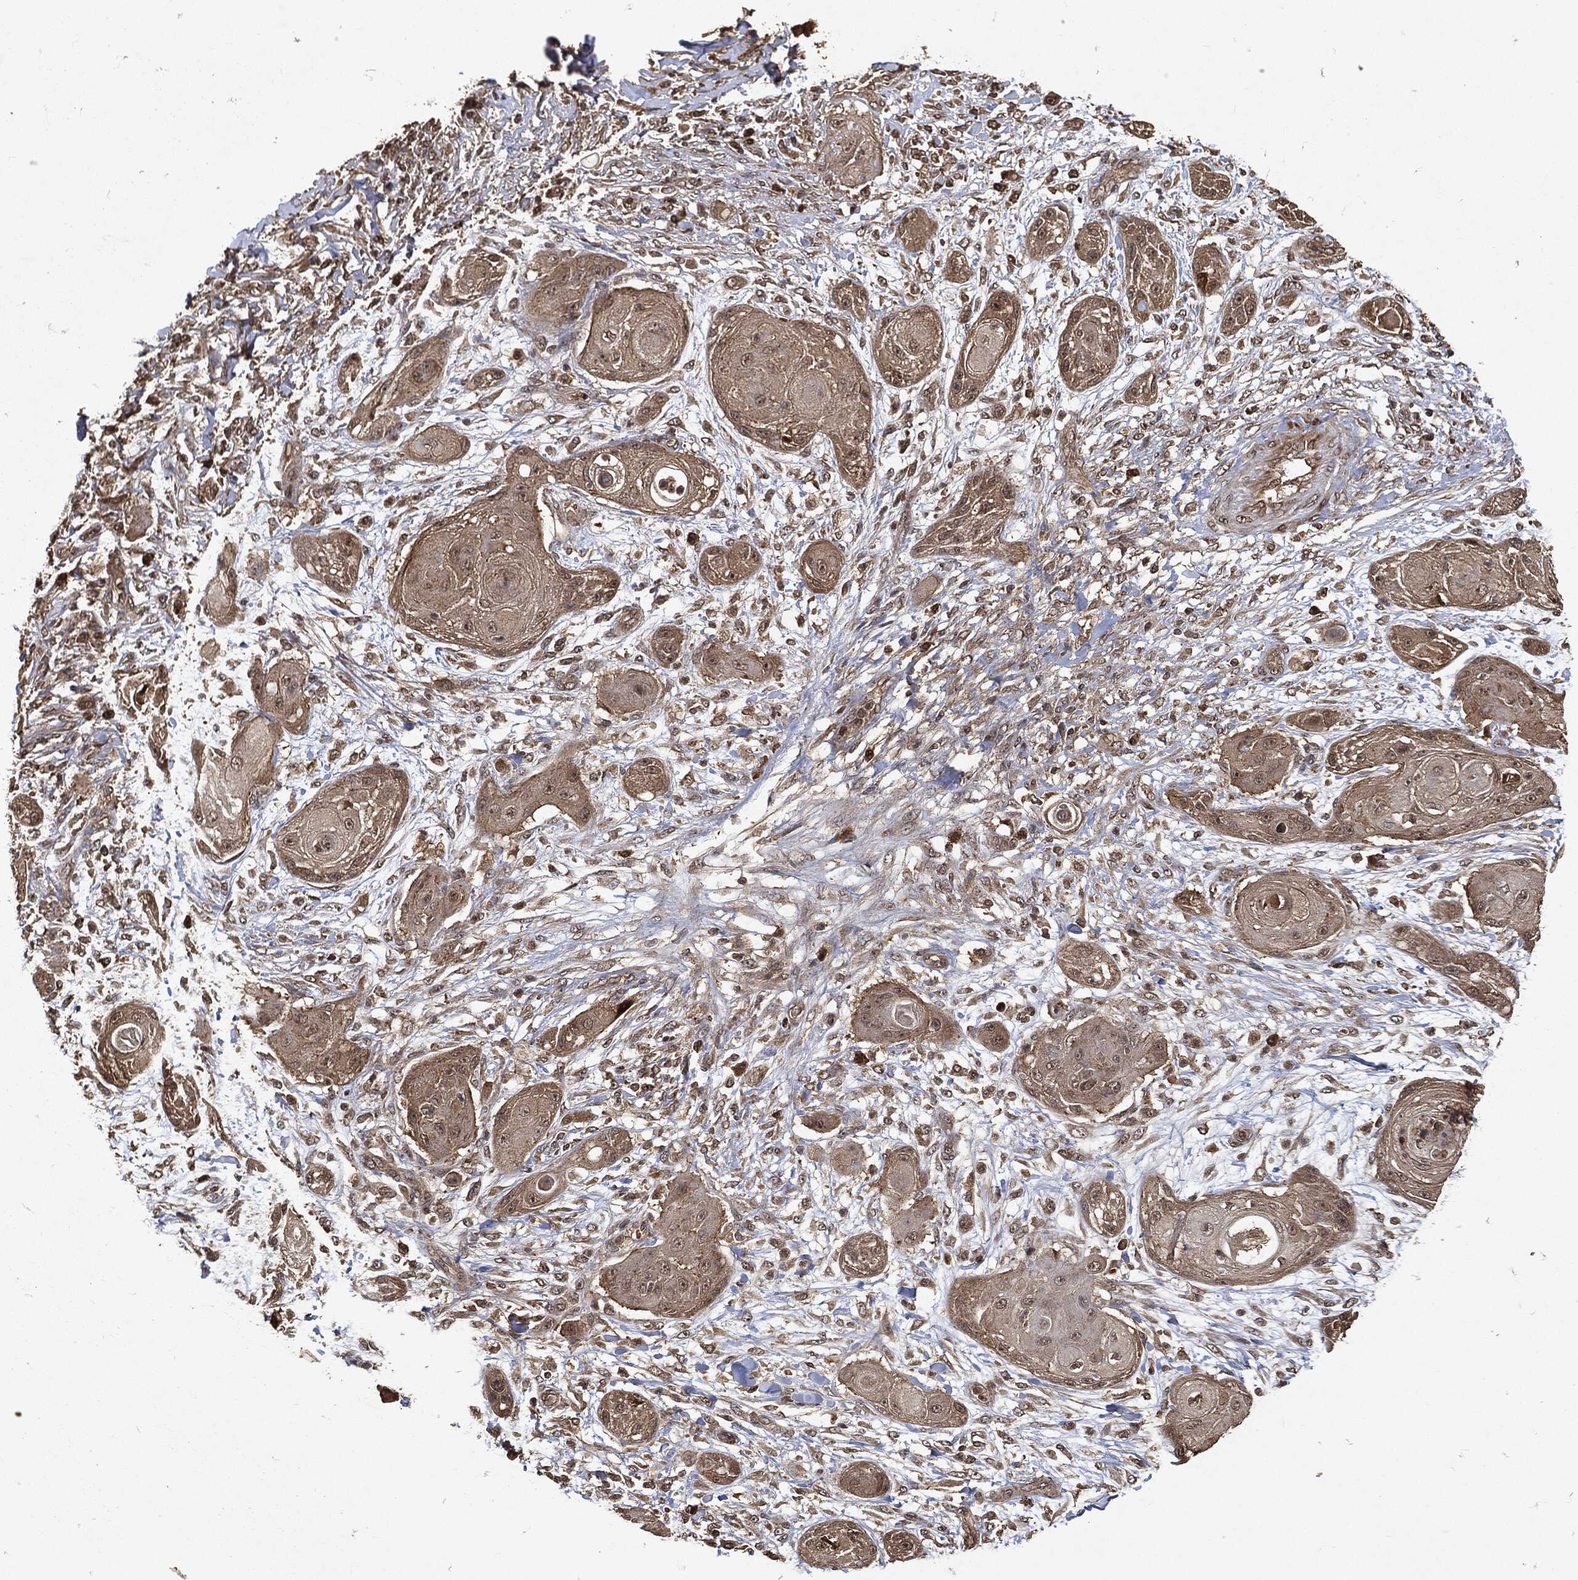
{"staining": {"intensity": "weak", "quantity": ">75%", "location": "cytoplasmic/membranous"}, "tissue": "skin cancer", "cell_type": "Tumor cells", "image_type": "cancer", "snomed": [{"axis": "morphology", "description": "Squamous cell carcinoma, NOS"}, {"axis": "topography", "description": "Skin"}], "caption": "Brown immunohistochemical staining in human skin squamous cell carcinoma shows weak cytoplasmic/membranous staining in approximately >75% of tumor cells. The protein is stained brown, and the nuclei are stained in blue (DAB (3,3'-diaminobenzidine) IHC with brightfield microscopy, high magnification).", "gene": "ZNF226", "patient": {"sex": "male", "age": 62}}